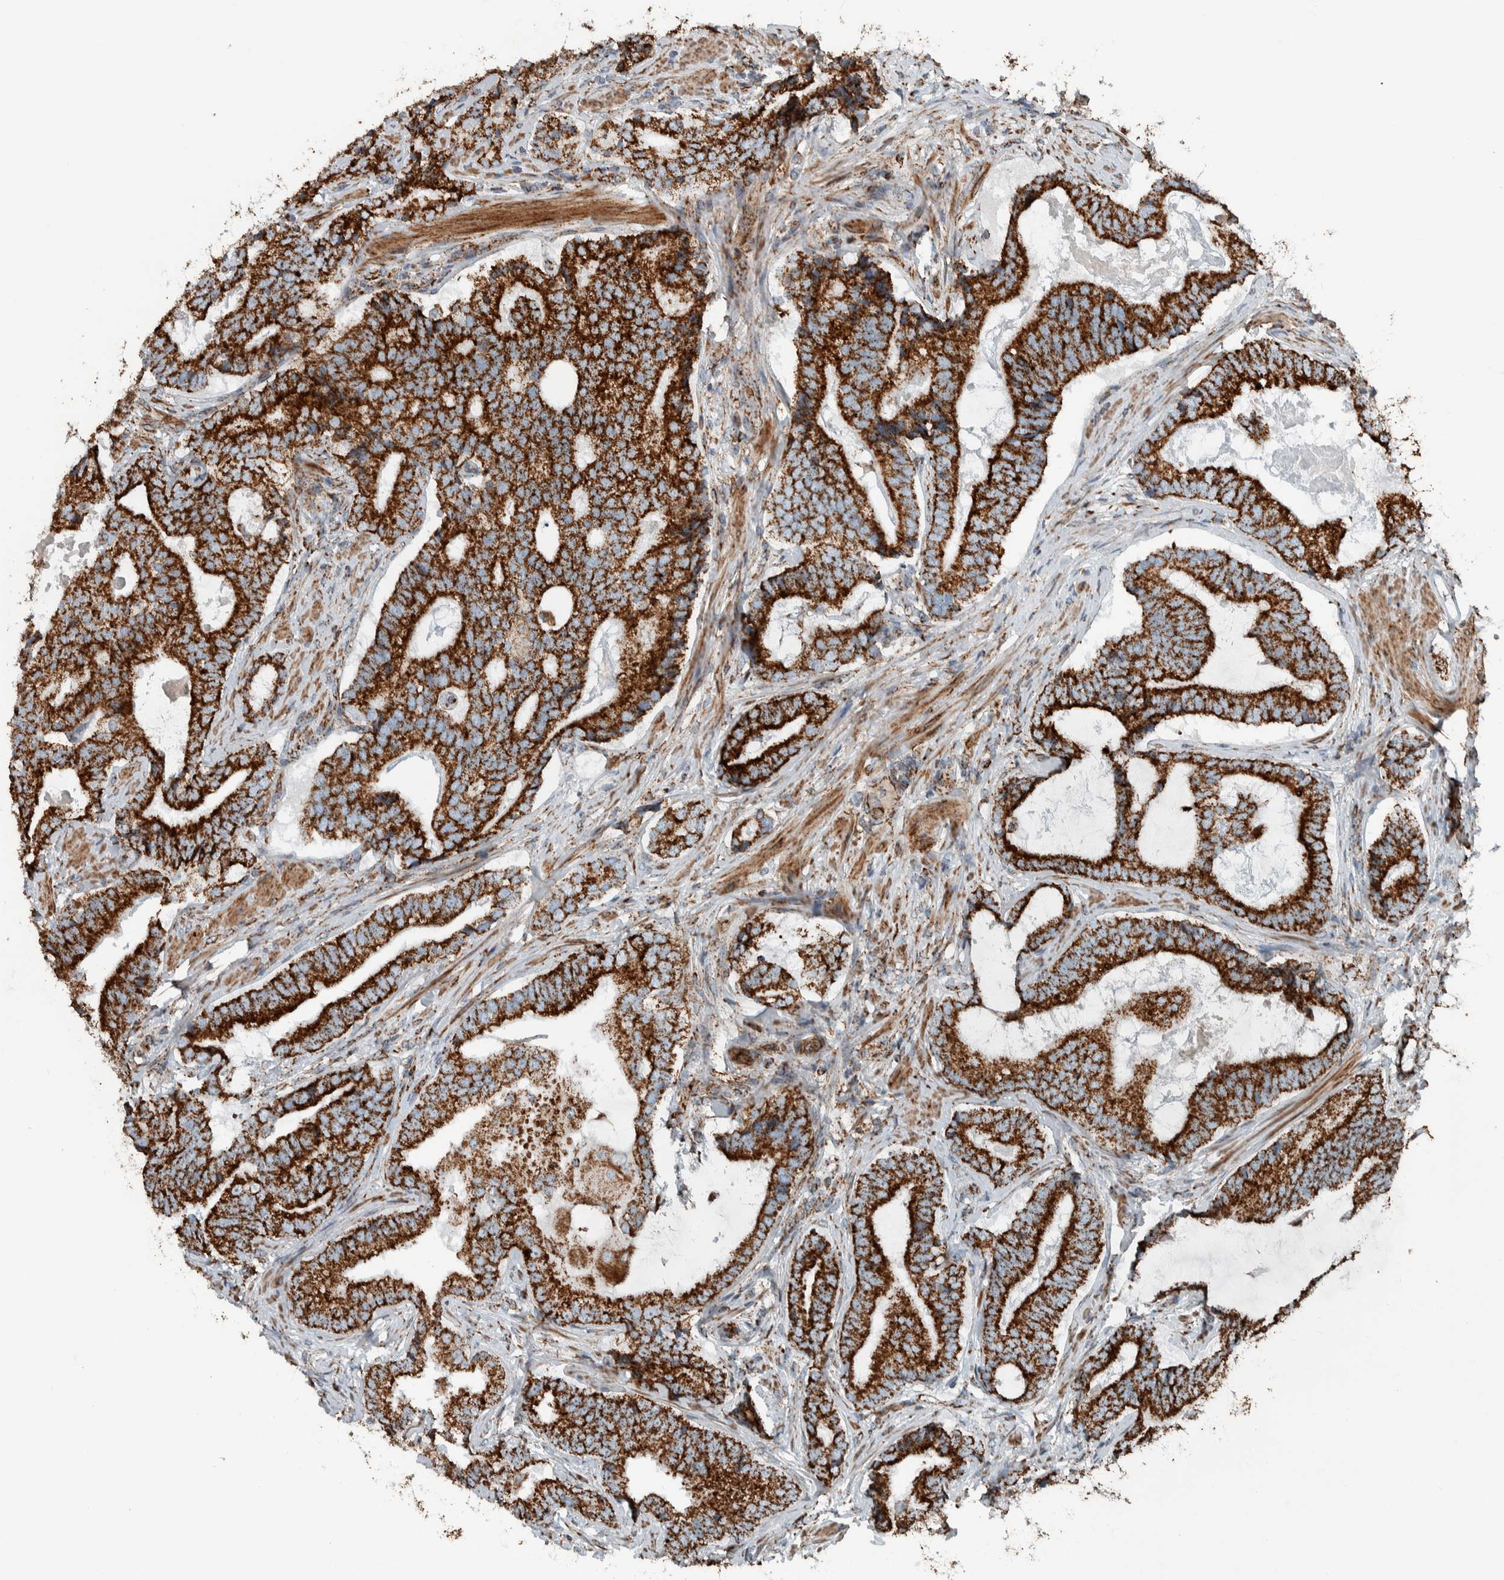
{"staining": {"intensity": "strong", "quantity": ">75%", "location": "cytoplasmic/membranous"}, "tissue": "prostate cancer", "cell_type": "Tumor cells", "image_type": "cancer", "snomed": [{"axis": "morphology", "description": "Adenocarcinoma, High grade"}, {"axis": "topography", "description": "Prostate"}], "caption": "This is a photomicrograph of immunohistochemistry staining of adenocarcinoma (high-grade) (prostate), which shows strong positivity in the cytoplasmic/membranous of tumor cells.", "gene": "CNTROB", "patient": {"sex": "male", "age": 55}}